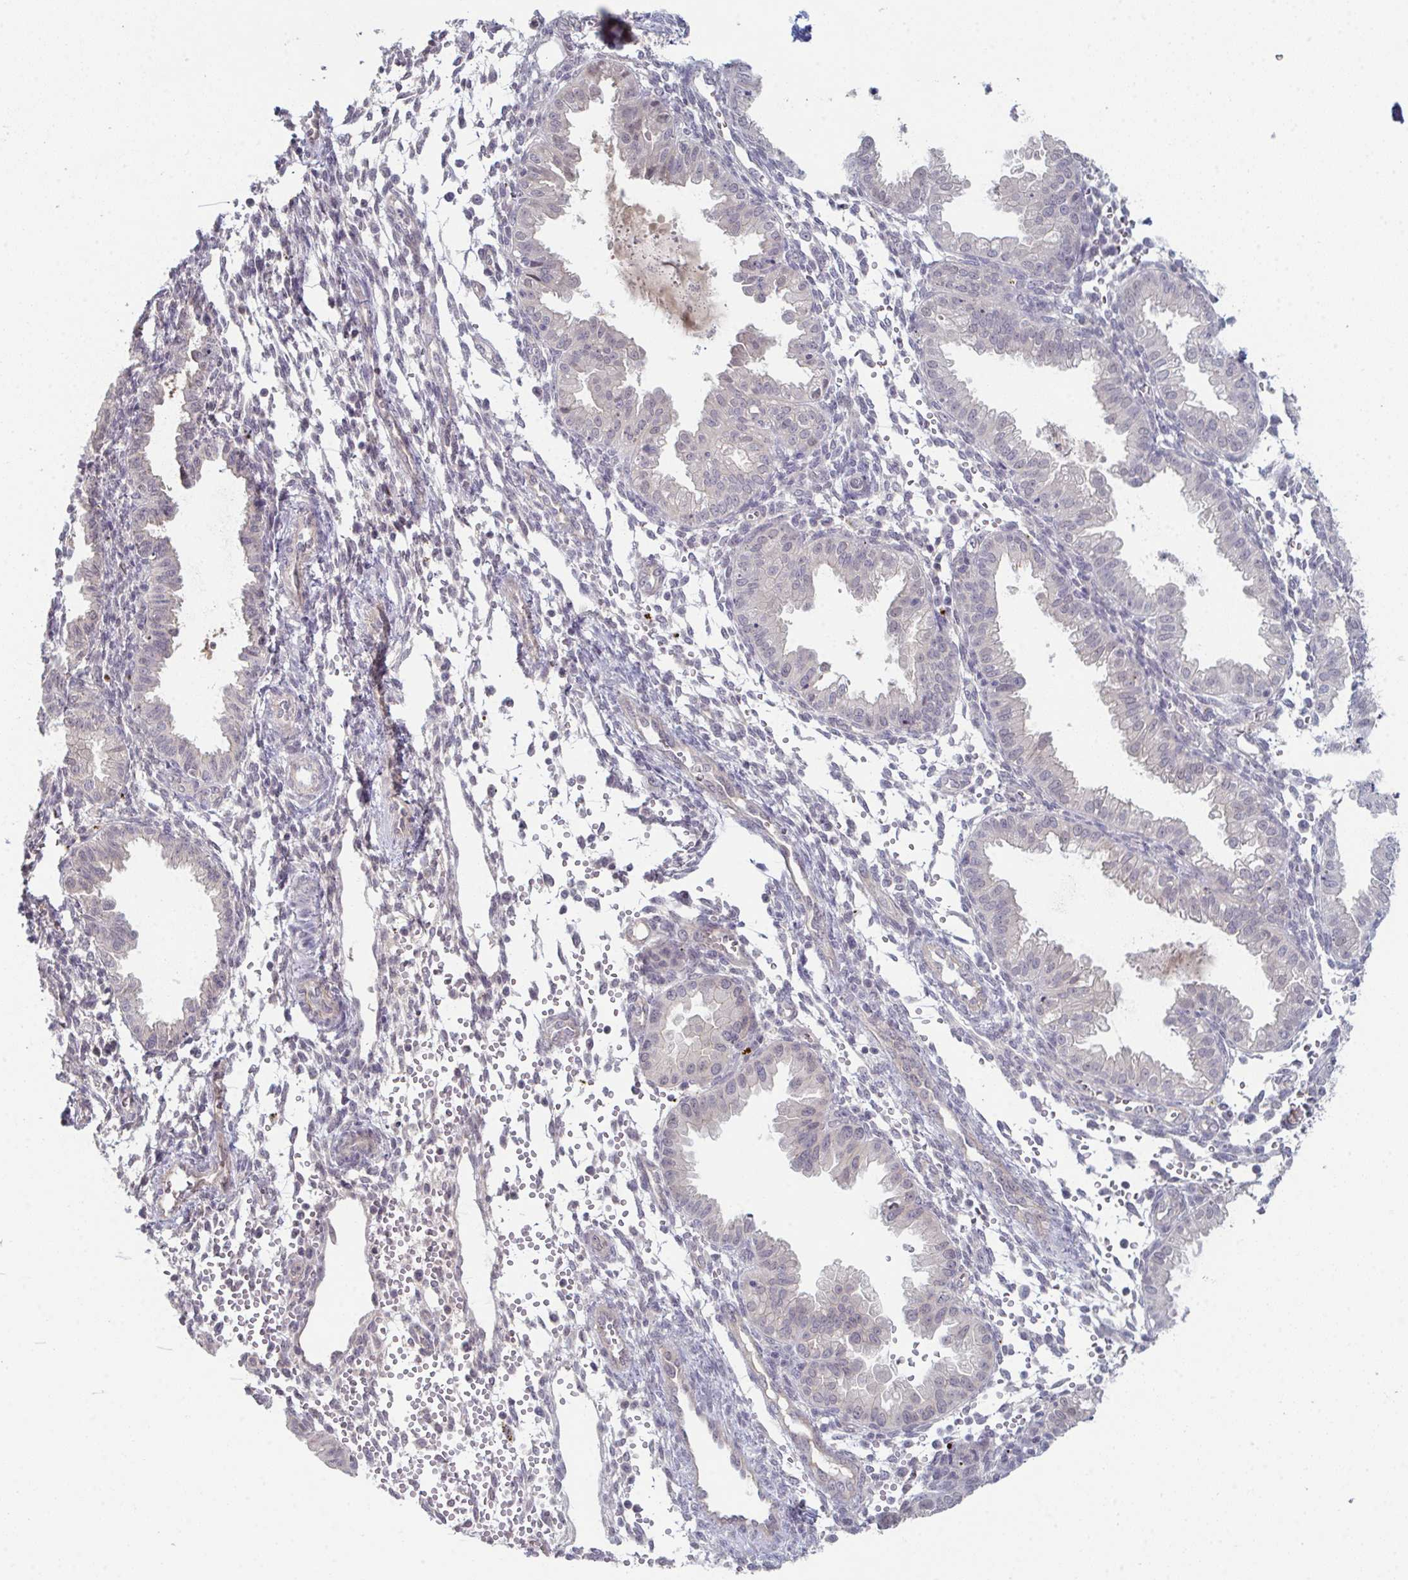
{"staining": {"intensity": "negative", "quantity": "none", "location": "none"}, "tissue": "endometrium", "cell_type": "Cells in endometrial stroma", "image_type": "normal", "snomed": [{"axis": "morphology", "description": "Normal tissue, NOS"}, {"axis": "topography", "description": "Endometrium"}], "caption": "An immunohistochemistry (IHC) photomicrograph of benign endometrium is shown. There is no staining in cells in endometrial stroma of endometrium. (Stains: DAB (3,3'-diaminobenzidine) immunohistochemistry with hematoxylin counter stain, Microscopy: brightfield microscopy at high magnification).", "gene": "ZNF214", "patient": {"sex": "female", "age": 33}}